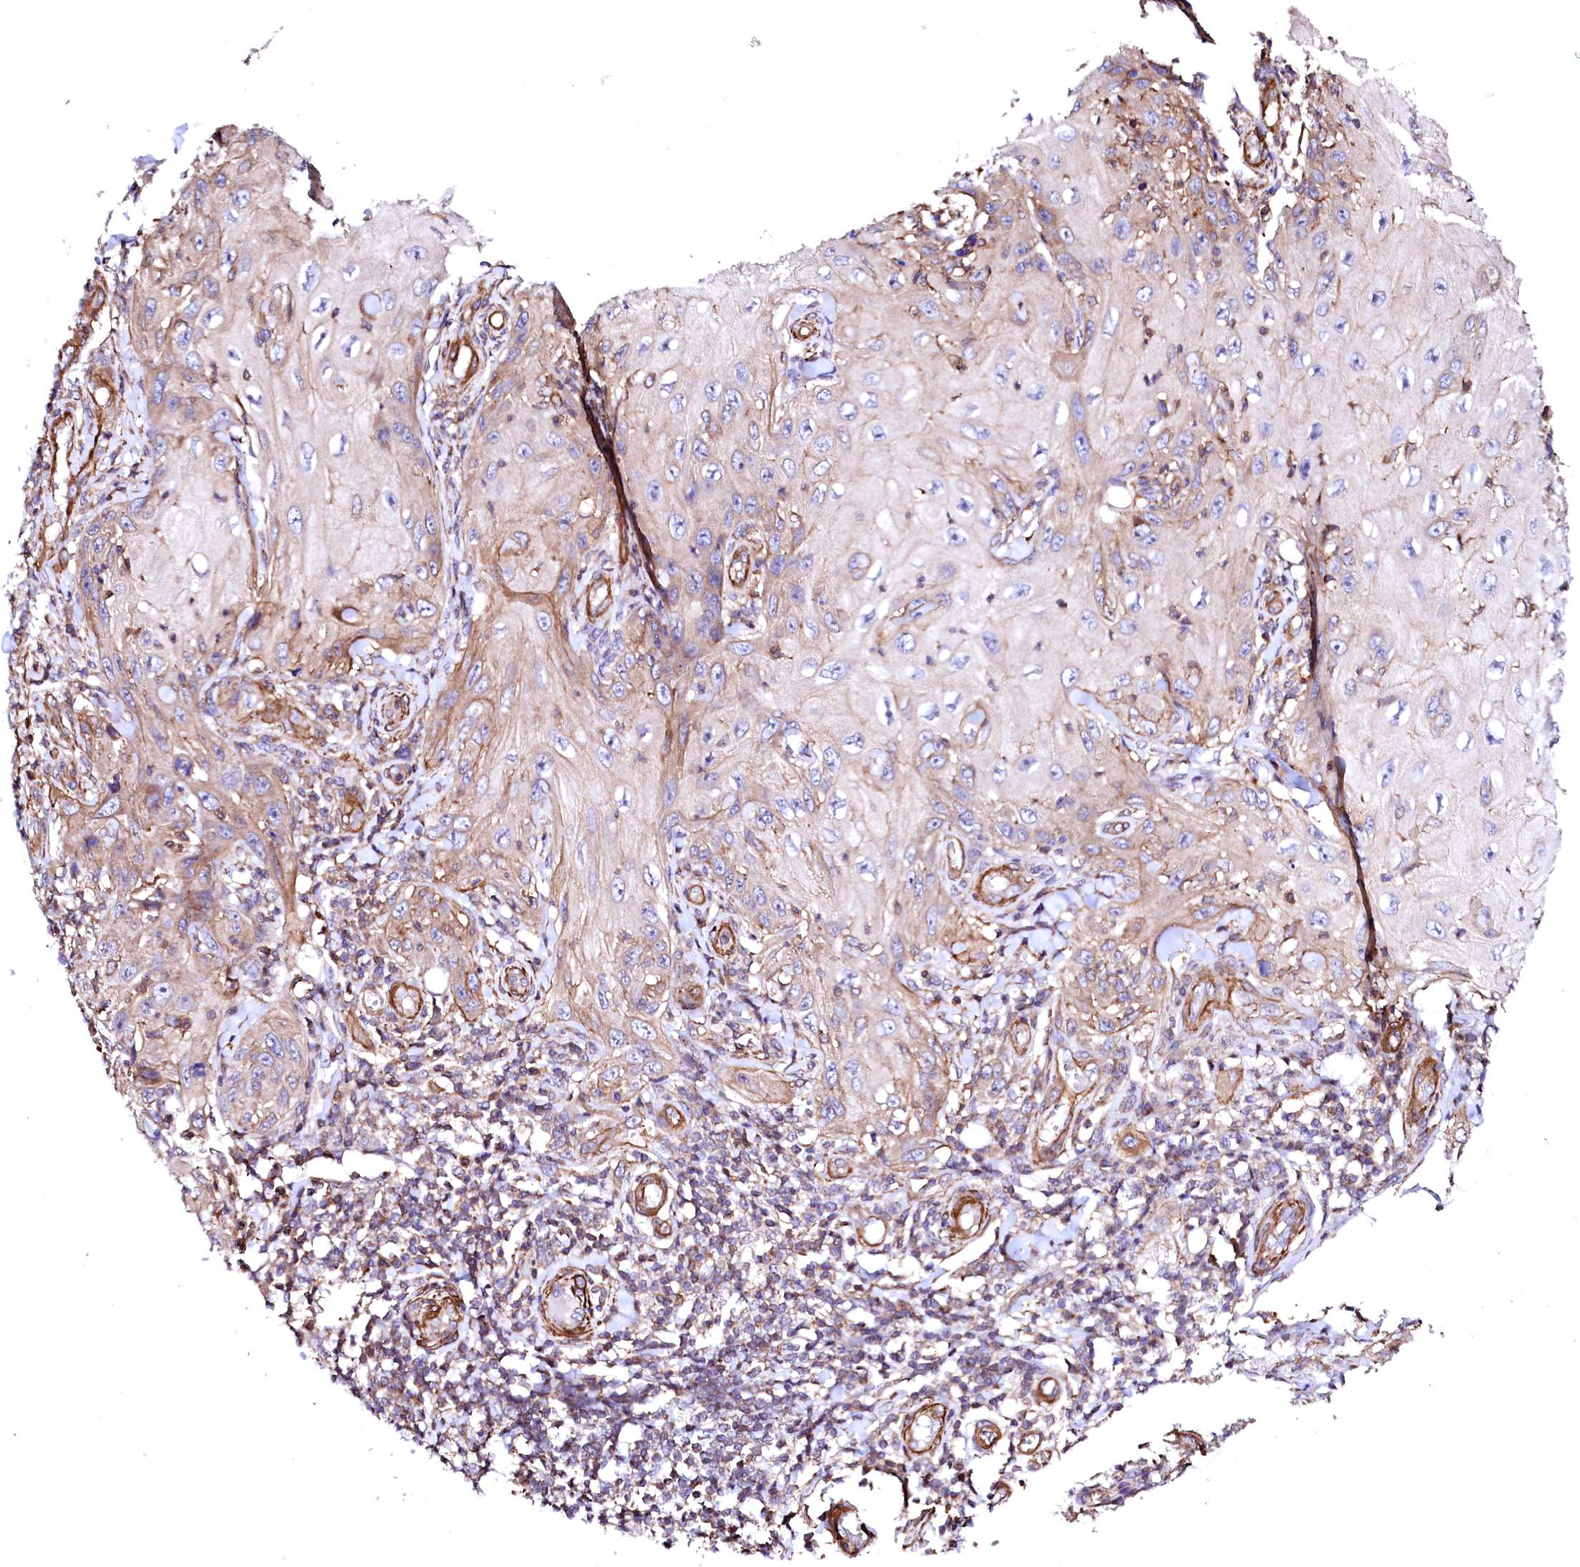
{"staining": {"intensity": "weak", "quantity": "<25%", "location": "cytoplasmic/membranous"}, "tissue": "skin cancer", "cell_type": "Tumor cells", "image_type": "cancer", "snomed": [{"axis": "morphology", "description": "Squamous cell carcinoma, NOS"}, {"axis": "topography", "description": "Skin"}], "caption": "Immunohistochemistry photomicrograph of neoplastic tissue: human squamous cell carcinoma (skin) stained with DAB exhibits no significant protein positivity in tumor cells. (DAB (3,3'-diaminobenzidine) immunohistochemistry (IHC) visualized using brightfield microscopy, high magnification).", "gene": "GPR176", "patient": {"sex": "female", "age": 73}}